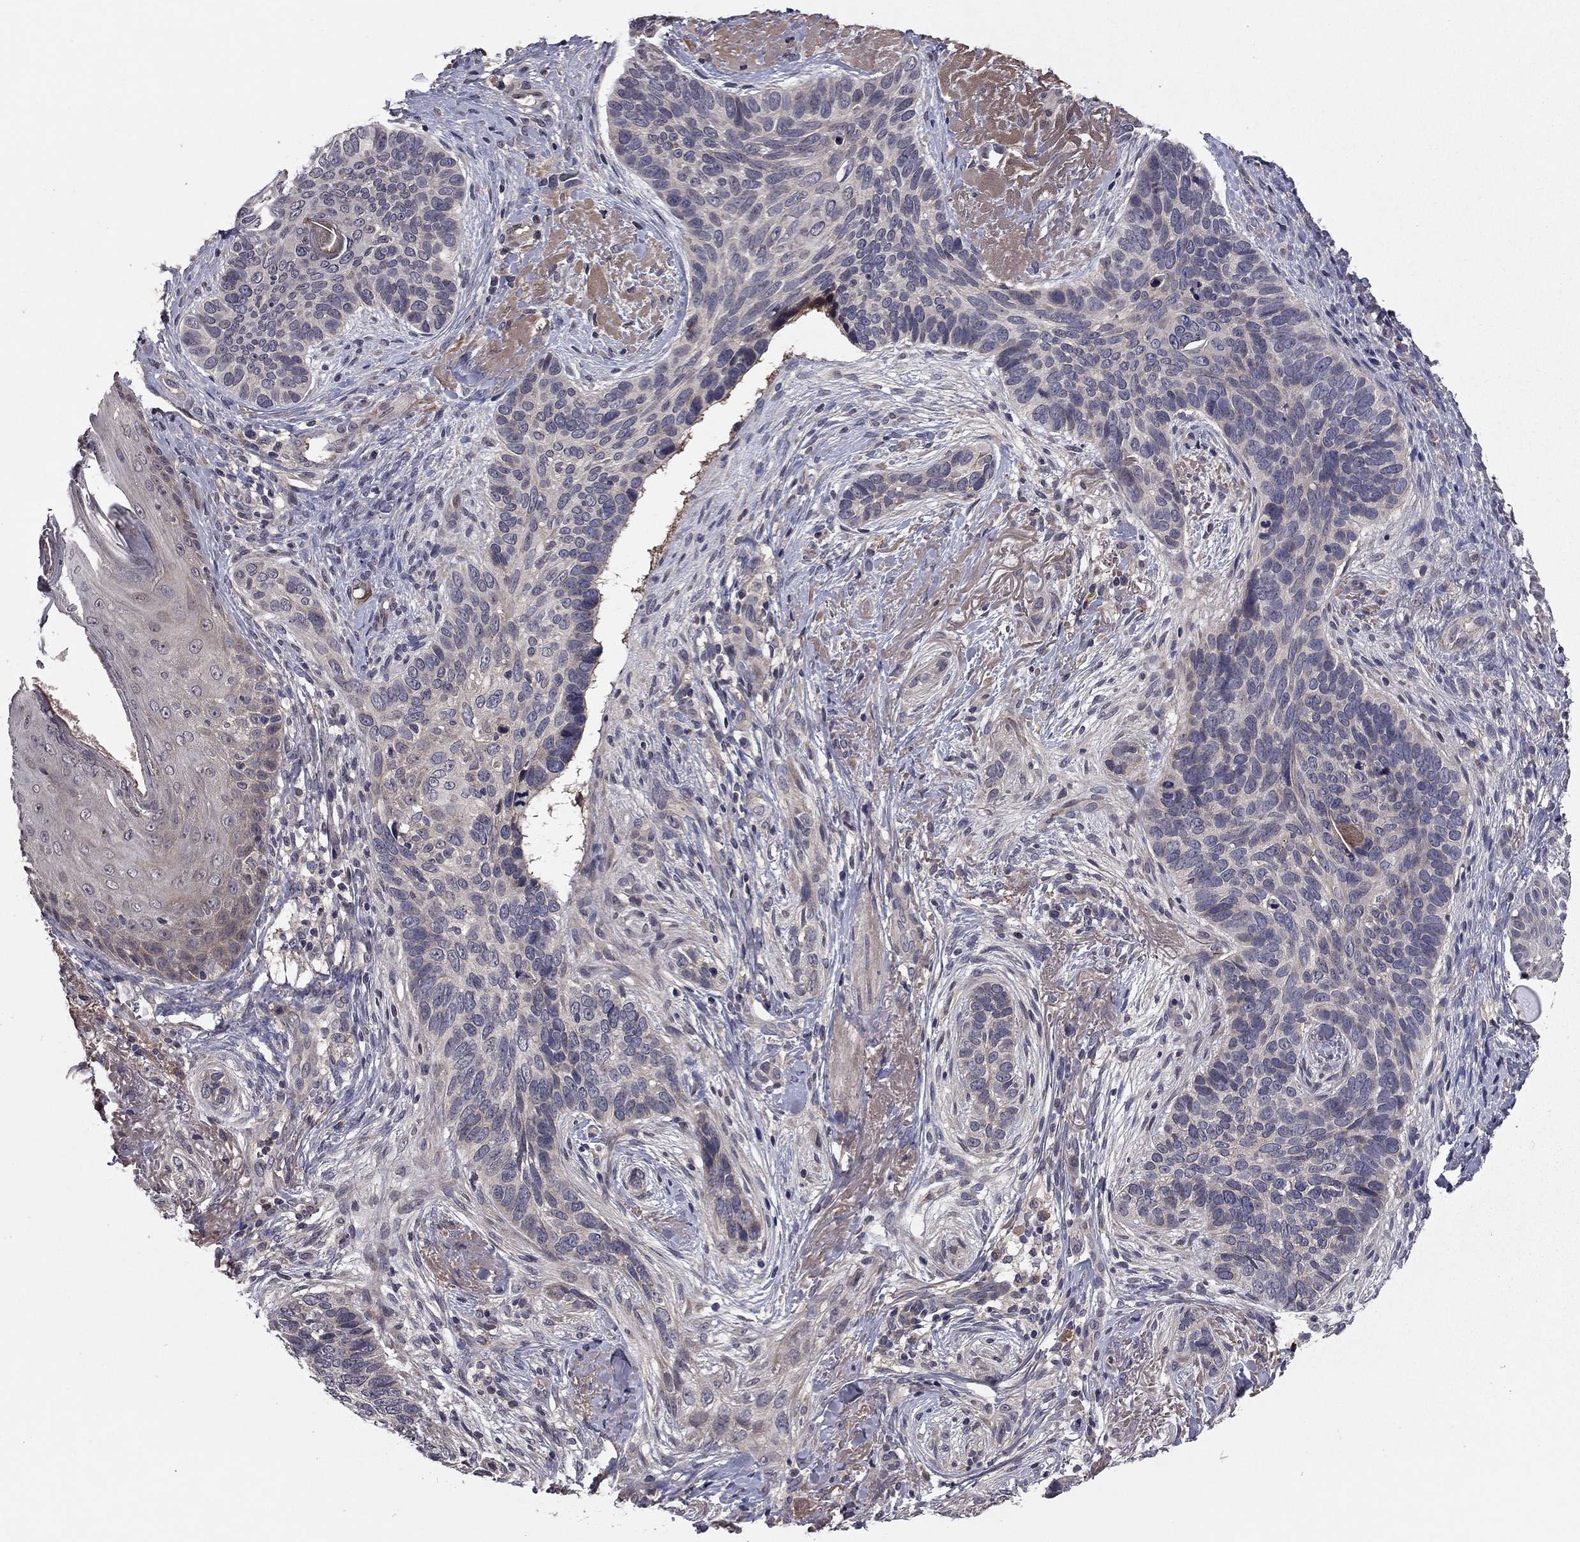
{"staining": {"intensity": "negative", "quantity": "none", "location": "none"}, "tissue": "skin cancer", "cell_type": "Tumor cells", "image_type": "cancer", "snomed": [{"axis": "morphology", "description": "Basal cell carcinoma"}, {"axis": "topography", "description": "Skin"}], "caption": "Tumor cells are negative for protein expression in human skin cancer.", "gene": "PROS1", "patient": {"sex": "male", "age": 91}}